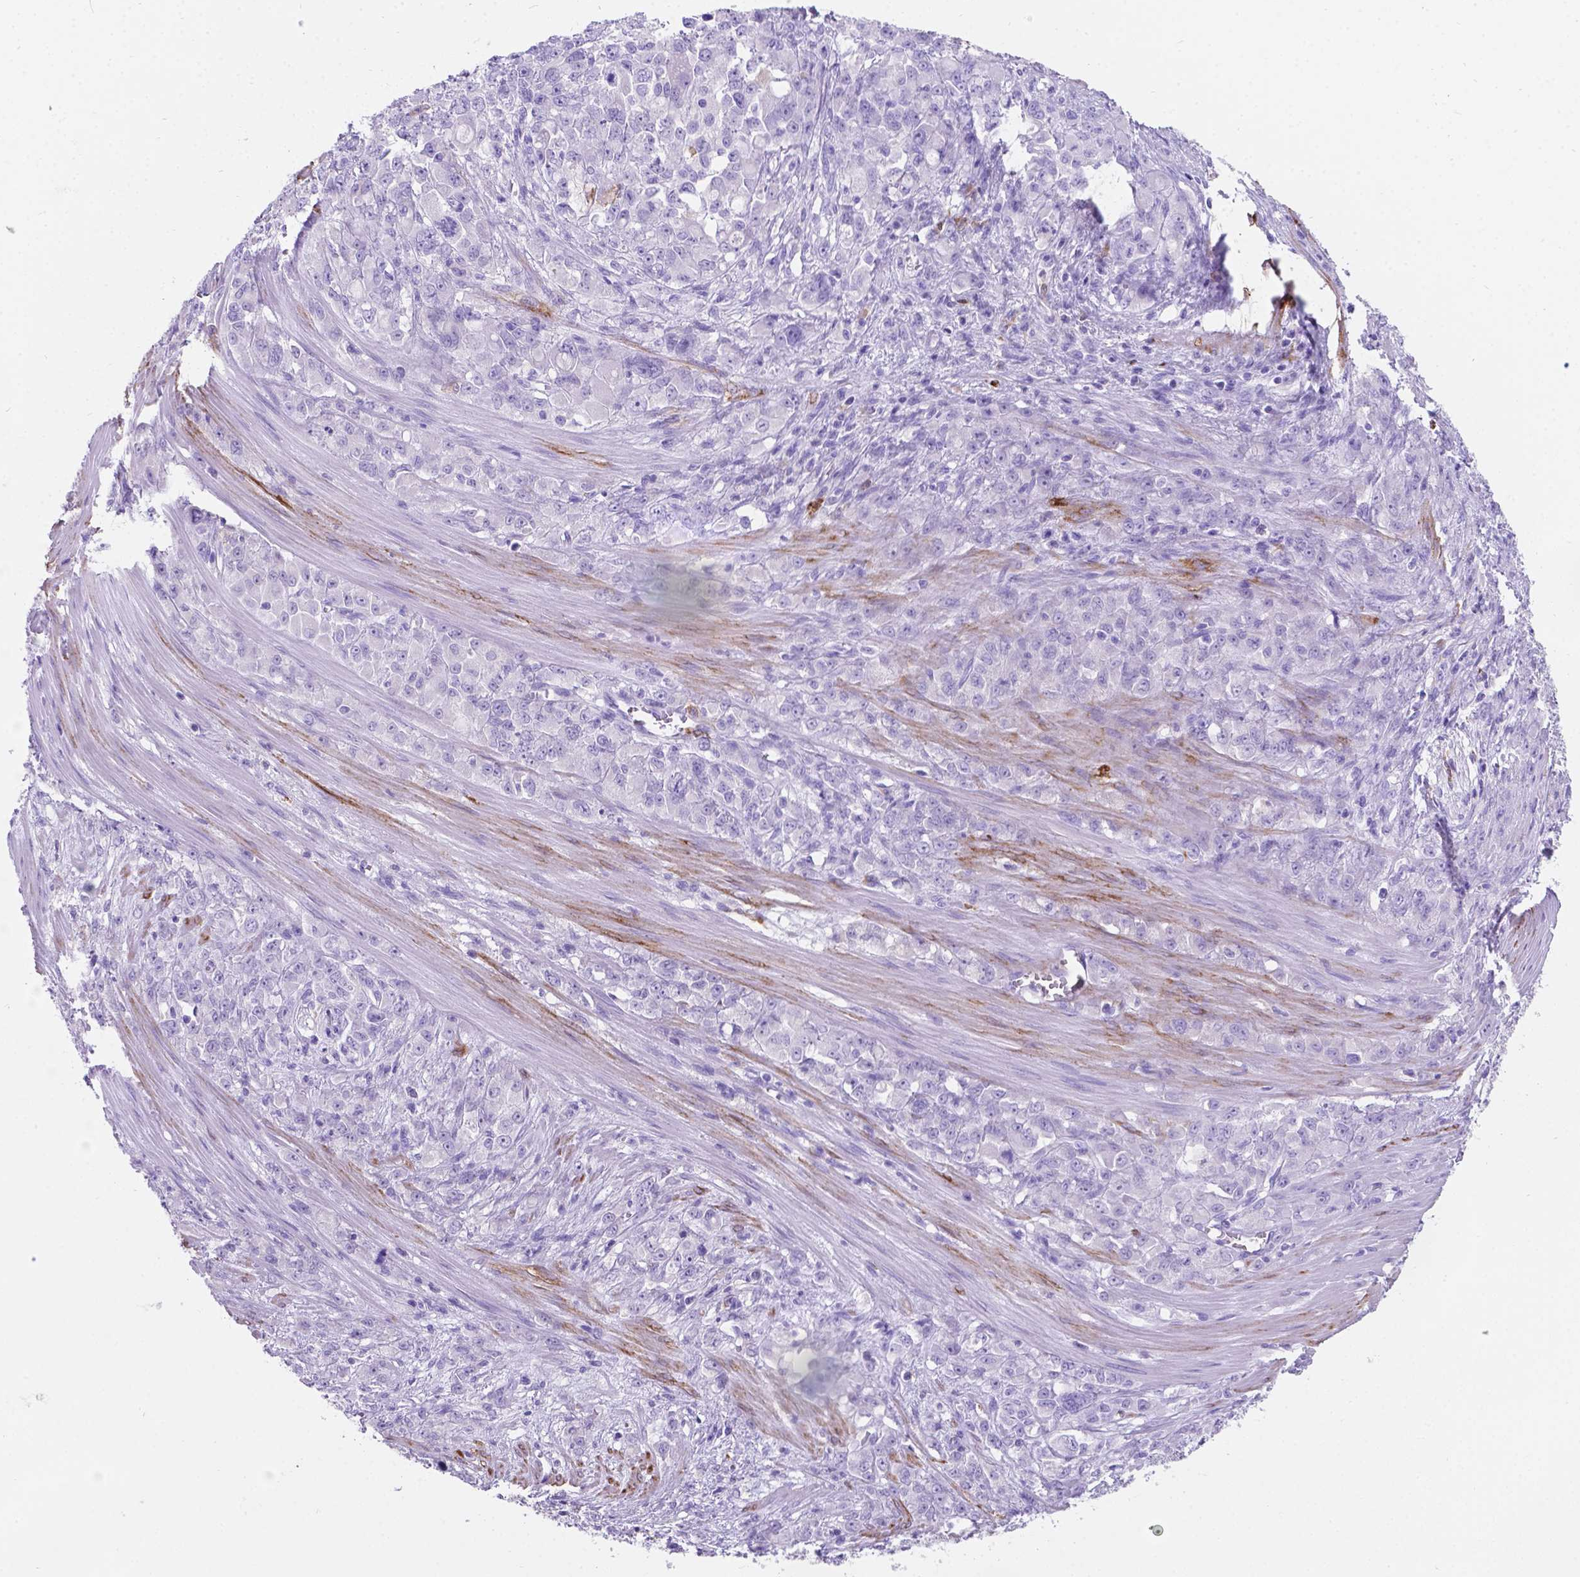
{"staining": {"intensity": "negative", "quantity": "none", "location": "none"}, "tissue": "stomach cancer", "cell_type": "Tumor cells", "image_type": "cancer", "snomed": [{"axis": "morphology", "description": "Adenocarcinoma, NOS"}, {"axis": "topography", "description": "Stomach"}], "caption": "Image shows no significant protein positivity in tumor cells of stomach adenocarcinoma.", "gene": "MACF1", "patient": {"sex": "female", "age": 76}}